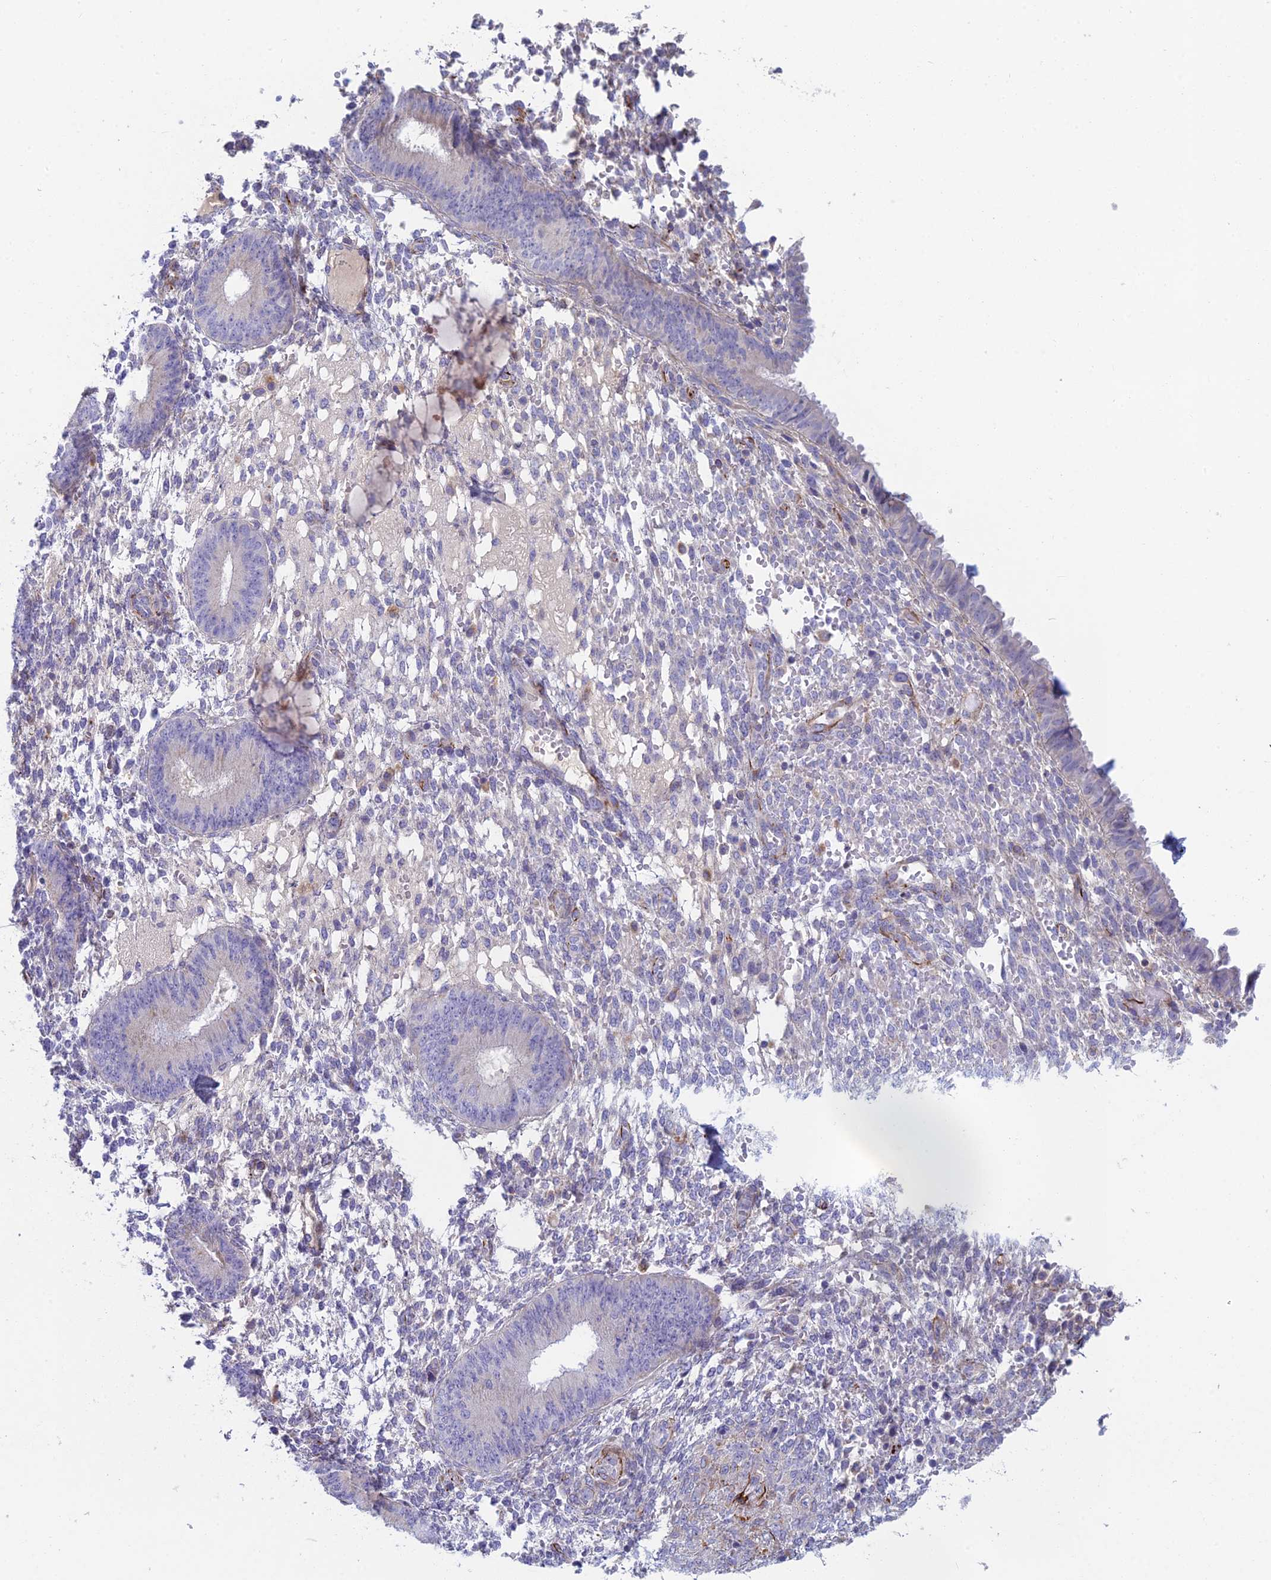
{"staining": {"intensity": "negative", "quantity": "none", "location": "none"}, "tissue": "endometrium", "cell_type": "Cells in endometrial stroma", "image_type": "normal", "snomed": [{"axis": "morphology", "description": "Normal tissue, NOS"}, {"axis": "topography", "description": "Endometrium"}], "caption": "DAB immunohistochemical staining of benign endometrium demonstrates no significant expression in cells in endometrial stroma.", "gene": "FERD3L", "patient": {"sex": "female", "age": 49}}